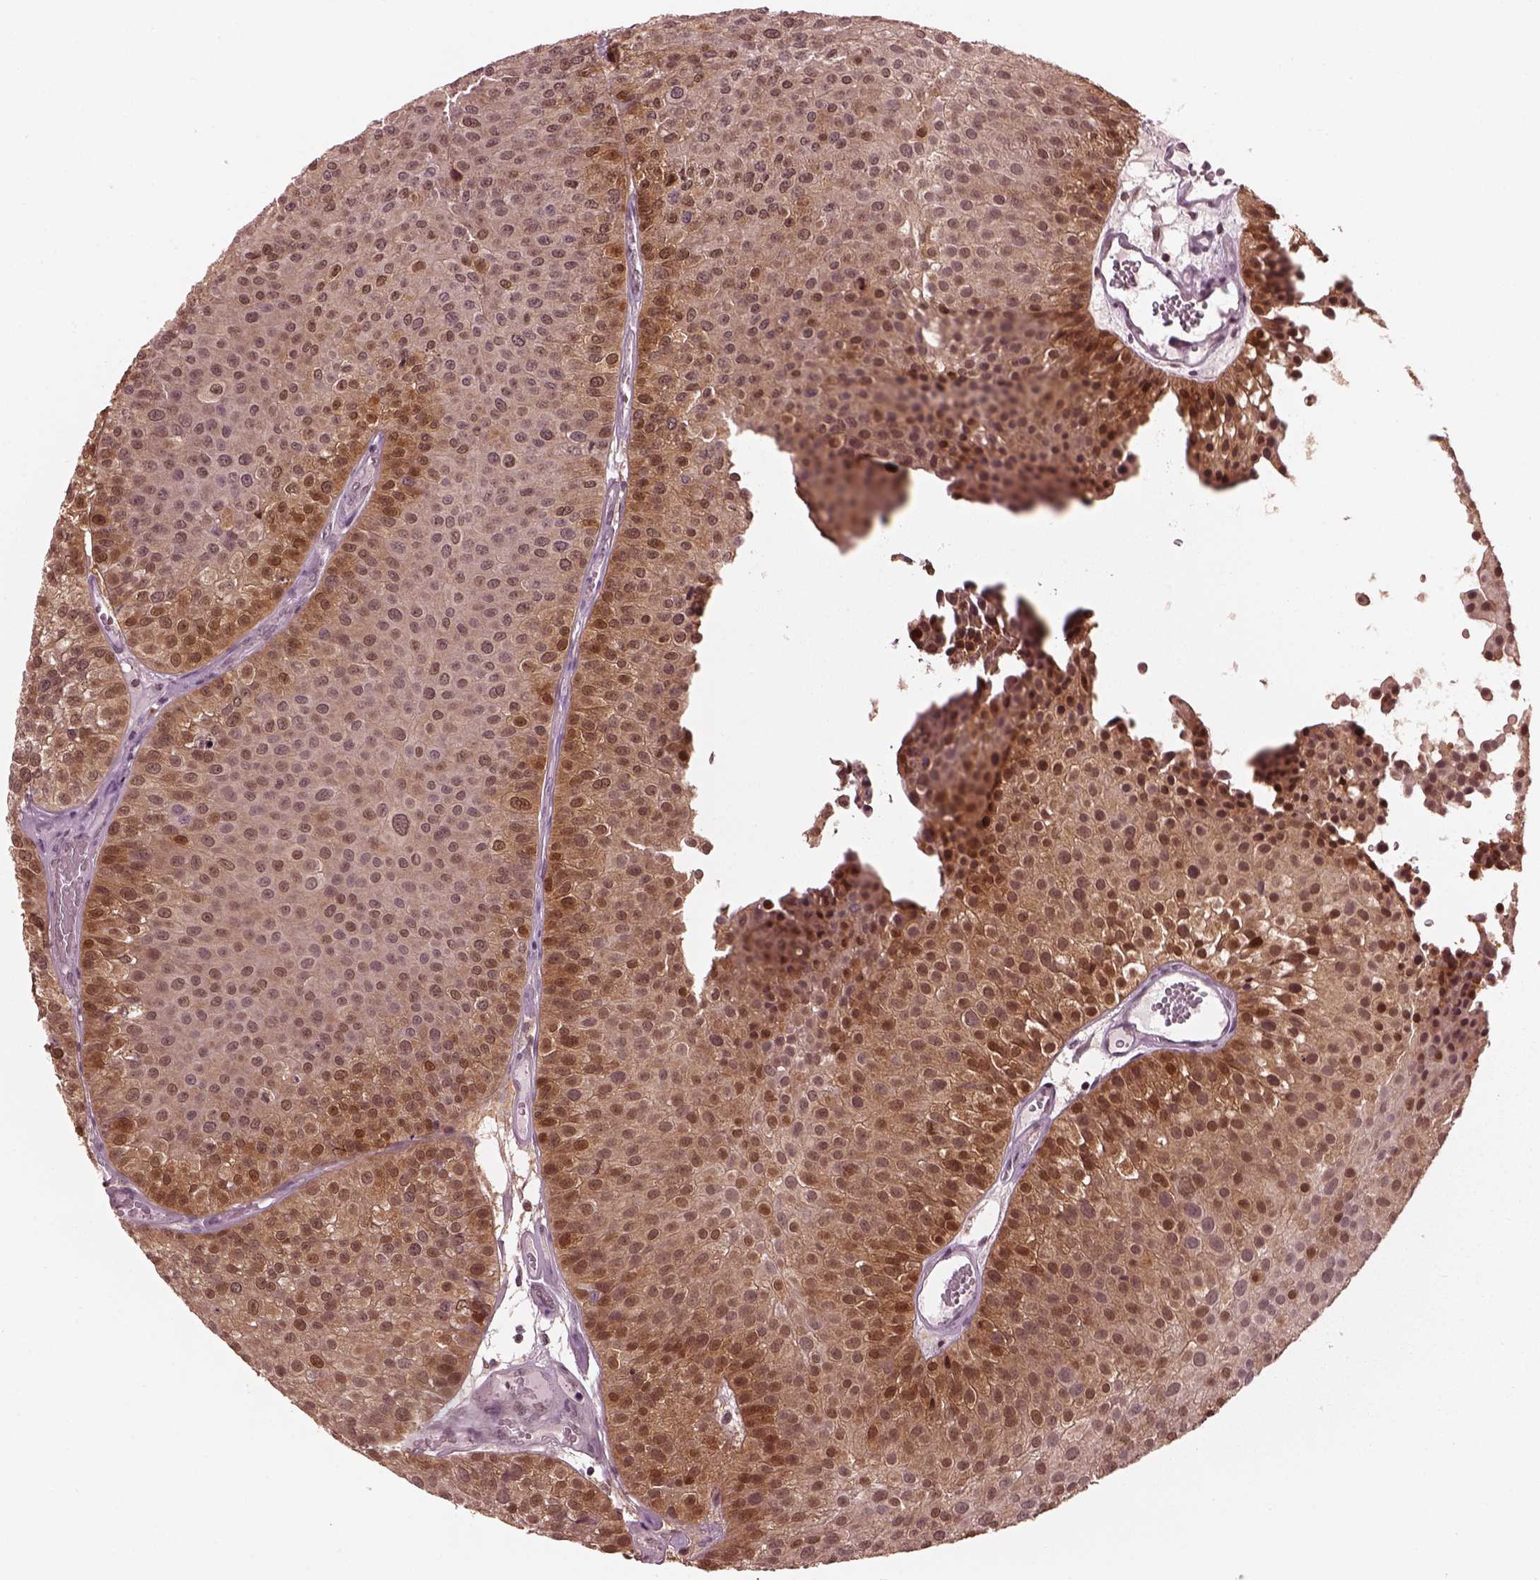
{"staining": {"intensity": "moderate", "quantity": ">75%", "location": "cytoplasmic/membranous"}, "tissue": "urothelial cancer", "cell_type": "Tumor cells", "image_type": "cancer", "snomed": [{"axis": "morphology", "description": "Urothelial carcinoma, Low grade"}, {"axis": "topography", "description": "Urinary bladder"}], "caption": "IHC photomicrograph of neoplastic tissue: human urothelial cancer stained using immunohistochemistry (IHC) shows medium levels of moderate protein expression localized specifically in the cytoplasmic/membranous of tumor cells, appearing as a cytoplasmic/membranous brown color.", "gene": "SRI", "patient": {"sex": "female", "age": 87}}